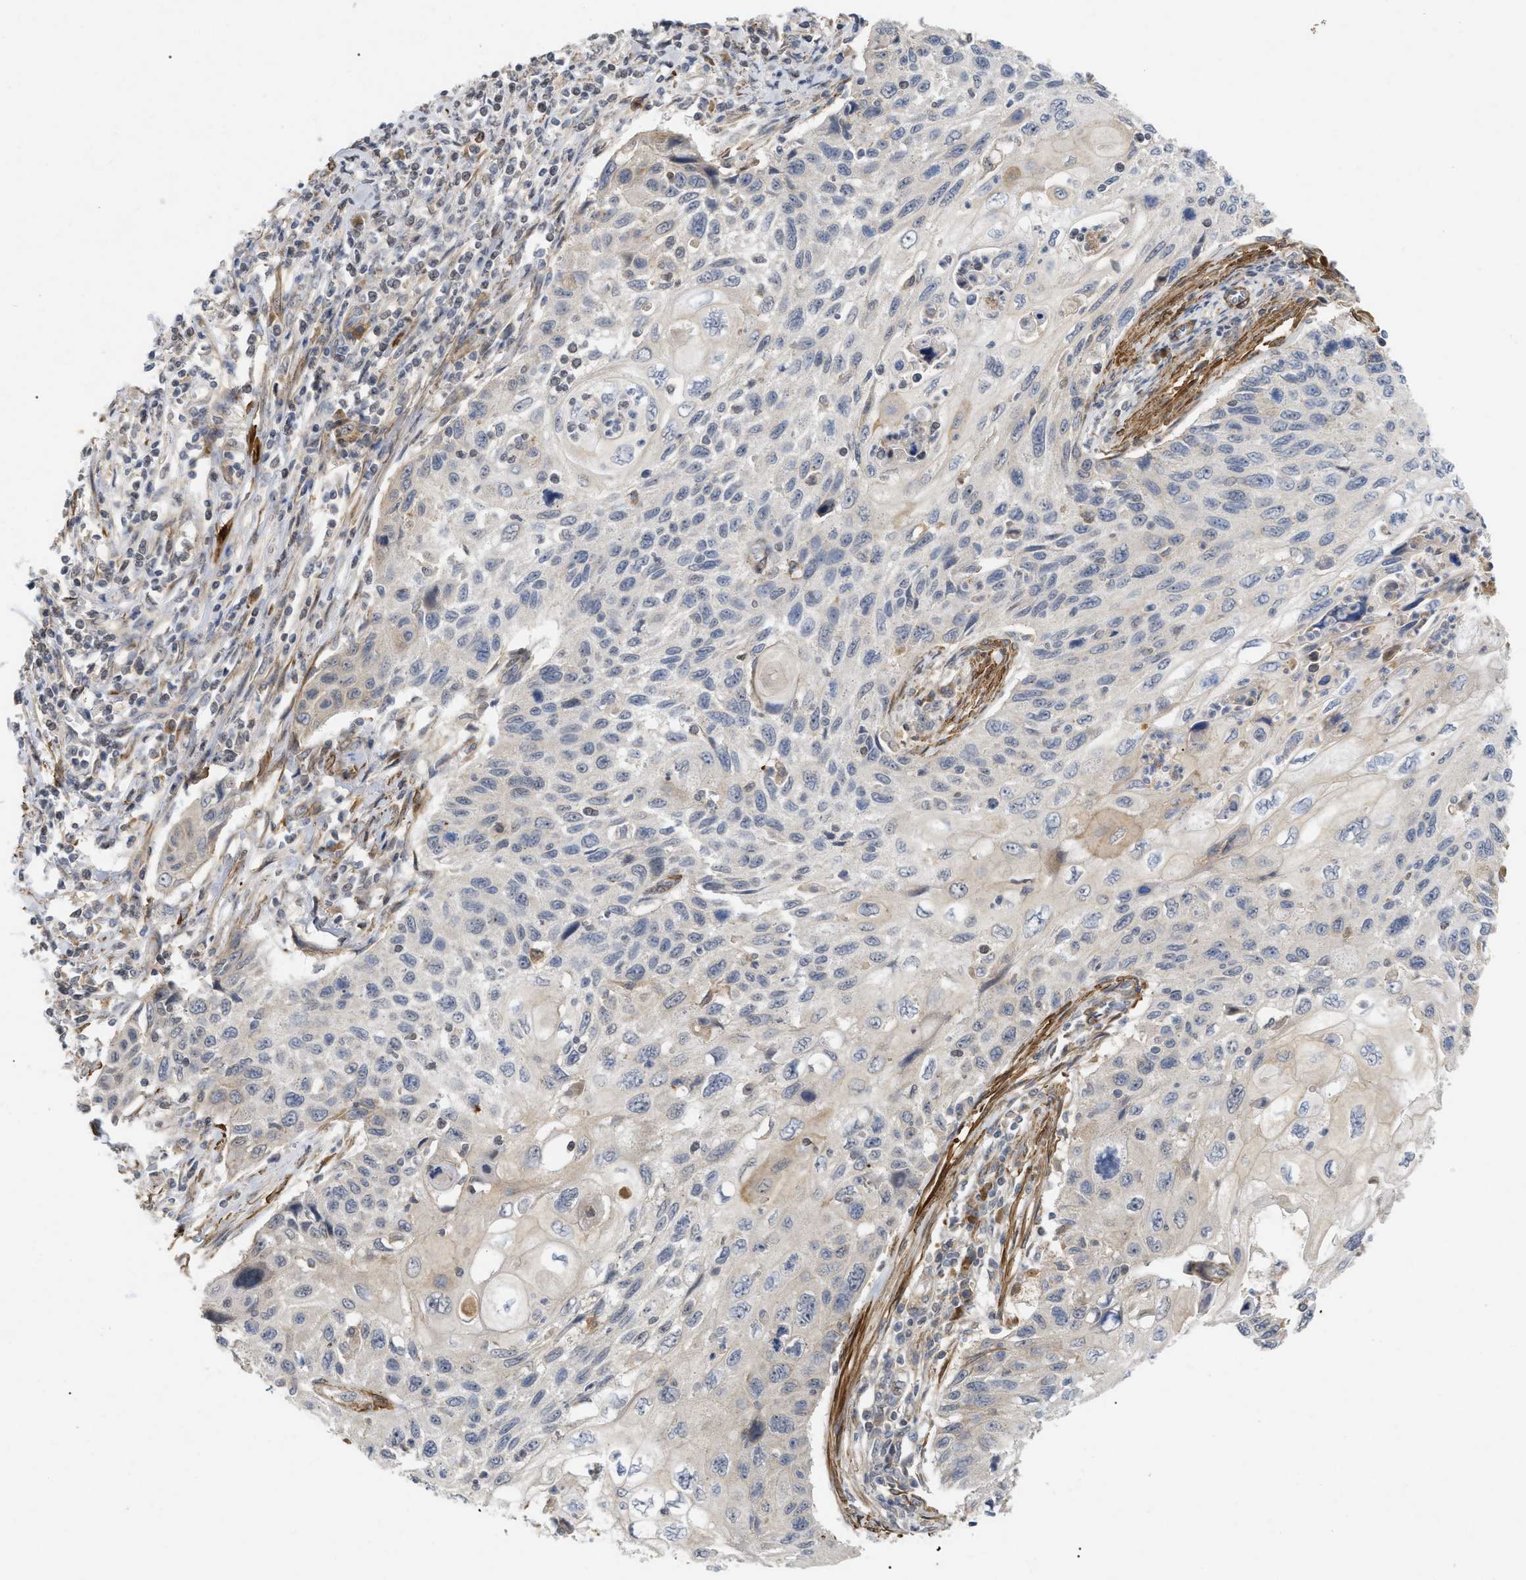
{"staining": {"intensity": "weak", "quantity": "<25%", "location": "cytoplasmic/membranous"}, "tissue": "cervical cancer", "cell_type": "Tumor cells", "image_type": "cancer", "snomed": [{"axis": "morphology", "description": "Squamous cell carcinoma, NOS"}, {"axis": "topography", "description": "Cervix"}], "caption": "High power microscopy micrograph of an immunohistochemistry photomicrograph of cervical cancer, revealing no significant staining in tumor cells.", "gene": "ST6GALNAC6", "patient": {"sex": "female", "age": 70}}